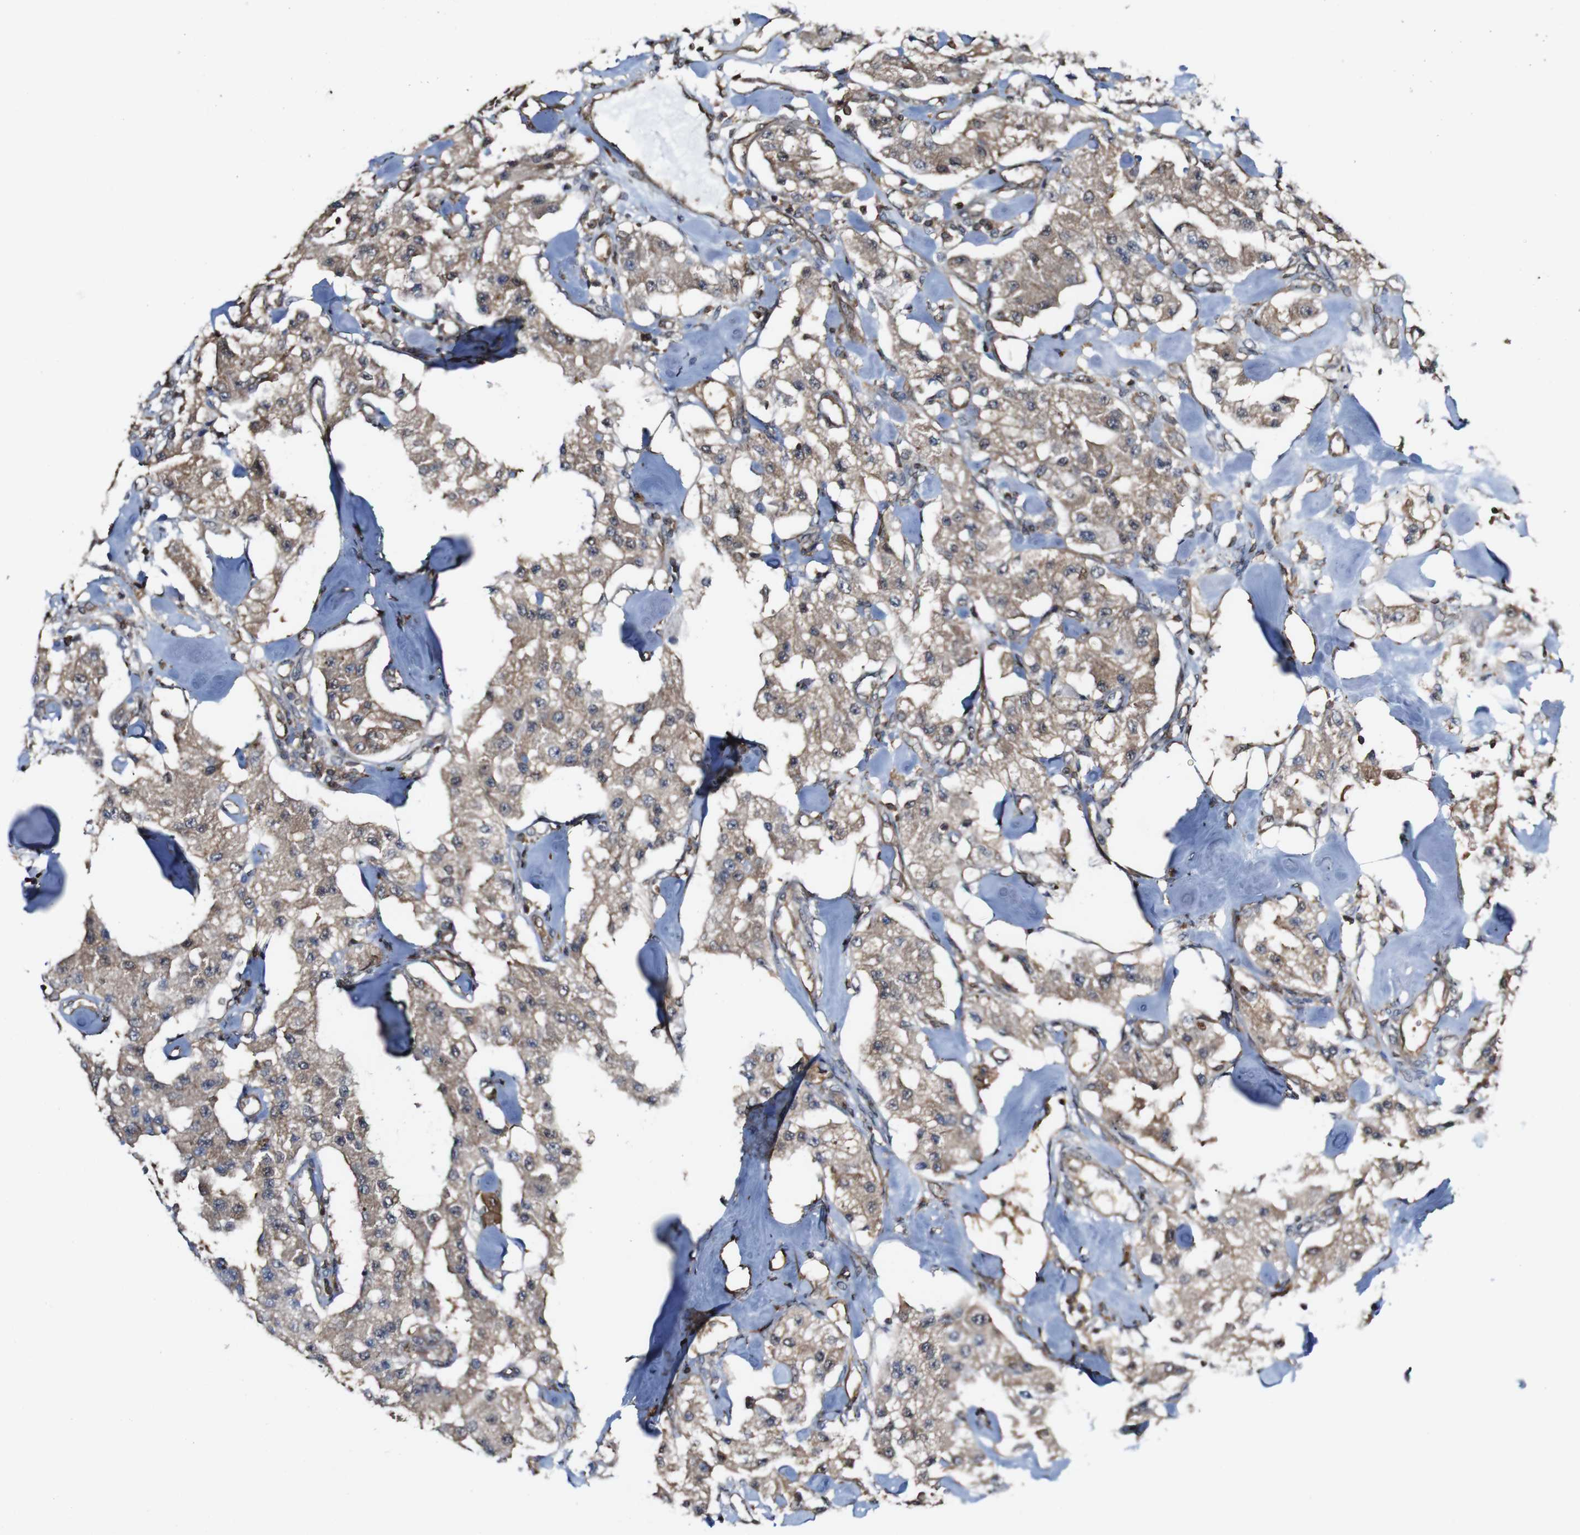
{"staining": {"intensity": "moderate", "quantity": ">75%", "location": "cytoplasmic/membranous"}, "tissue": "carcinoid", "cell_type": "Tumor cells", "image_type": "cancer", "snomed": [{"axis": "morphology", "description": "Carcinoid, malignant, NOS"}, {"axis": "topography", "description": "Pancreas"}], "caption": "High-power microscopy captured an IHC image of carcinoid, revealing moderate cytoplasmic/membranous positivity in approximately >75% of tumor cells.", "gene": "PTPRR", "patient": {"sex": "male", "age": 41}}